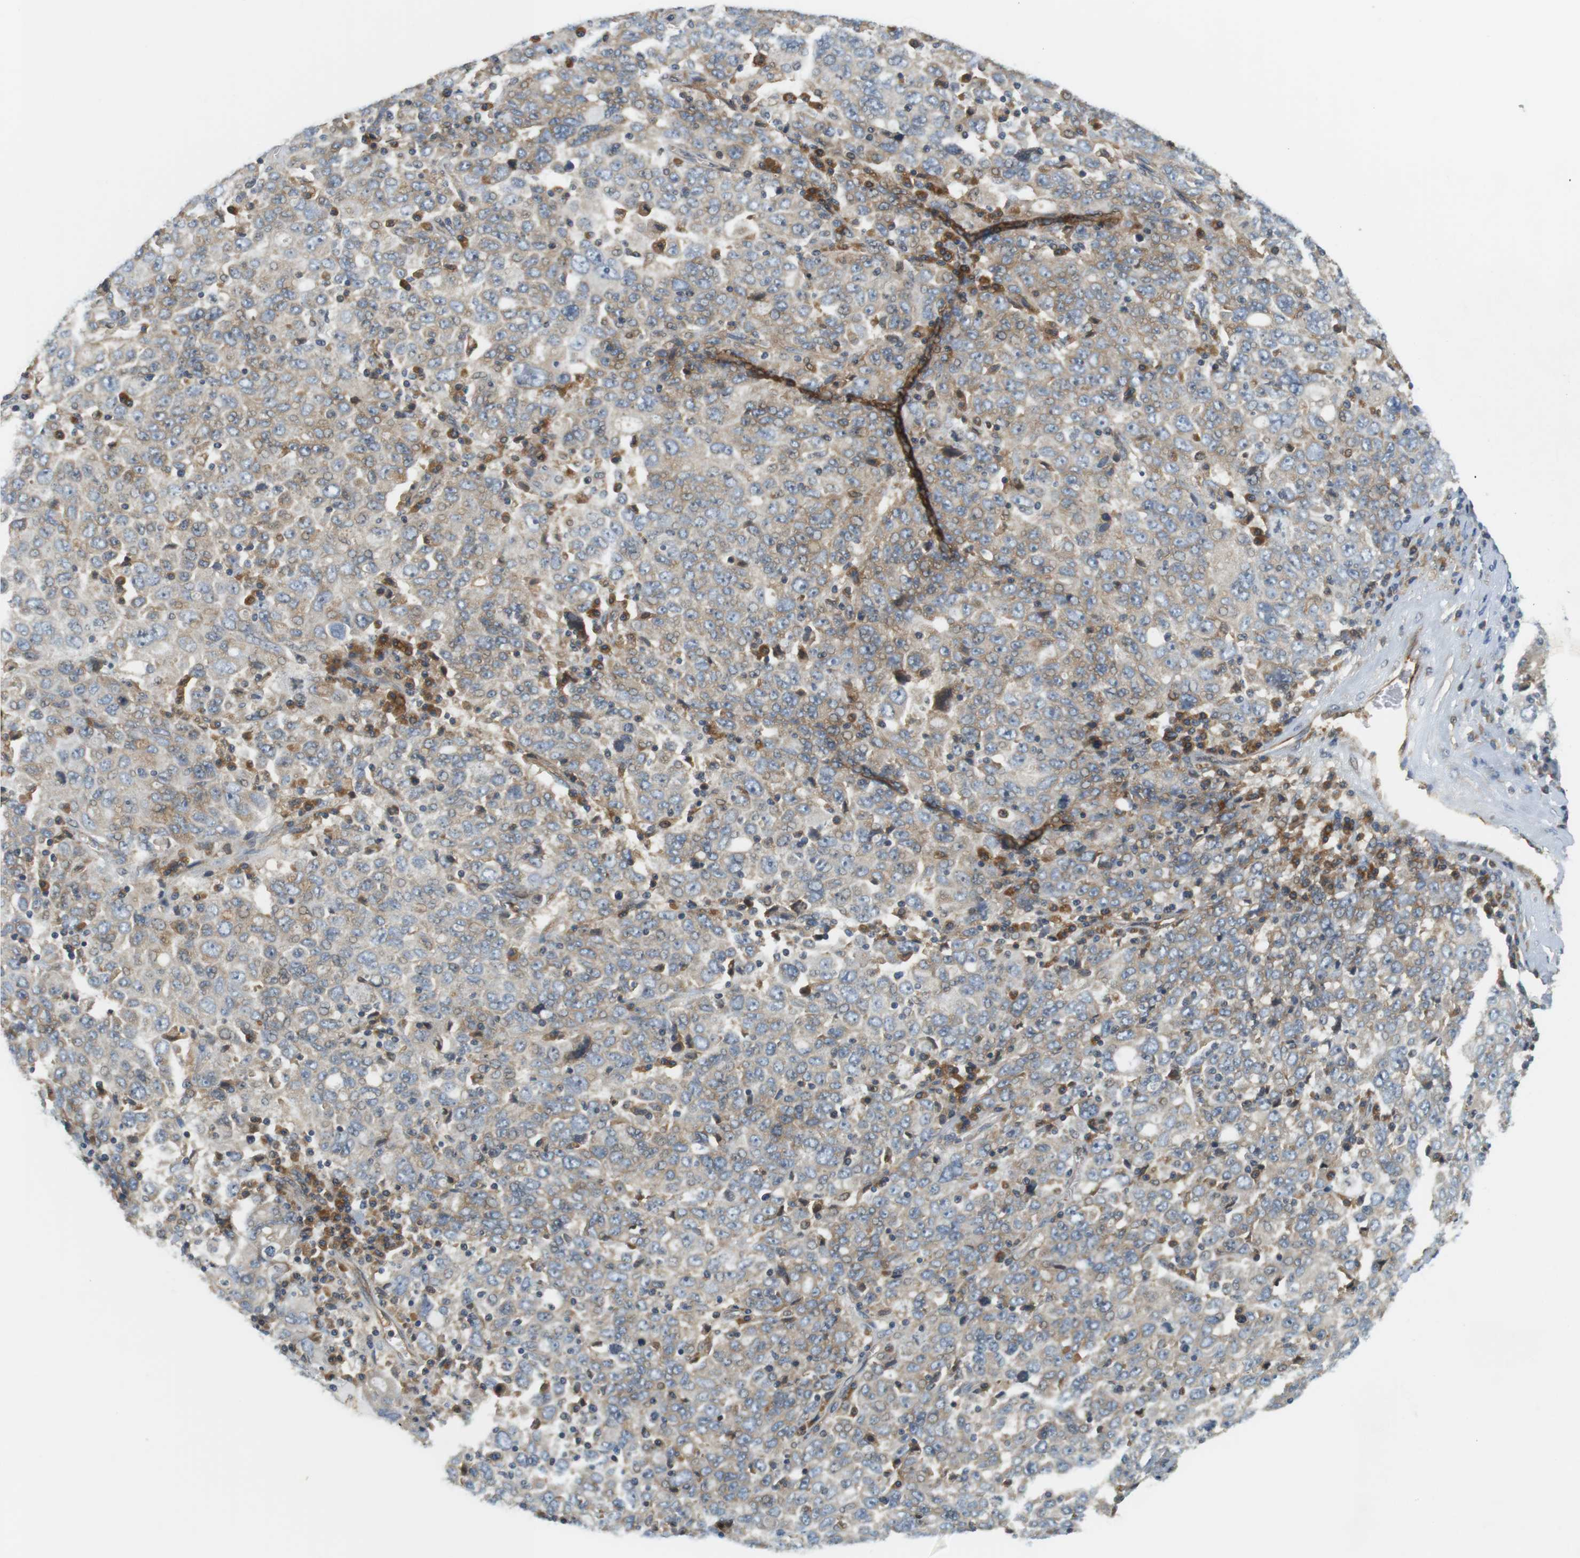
{"staining": {"intensity": "weak", "quantity": "25%-75%", "location": "cytoplasmic/membranous"}, "tissue": "ovarian cancer", "cell_type": "Tumor cells", "image_type": "cancer", "snomed": [{"axis": "morphology", "description": "Carcinoma, endometroid"}, {"axis": "topography", "description": "Ovary"}], "caption": "This micrograph exhibits IHC staining of ovarian cancer, with low weak cytoplasmic/membranous staining in approximately 25%-75% of tumor cells.", "gene": "SH3GLB1", "patient": {"sex": "female", "age": 62}}